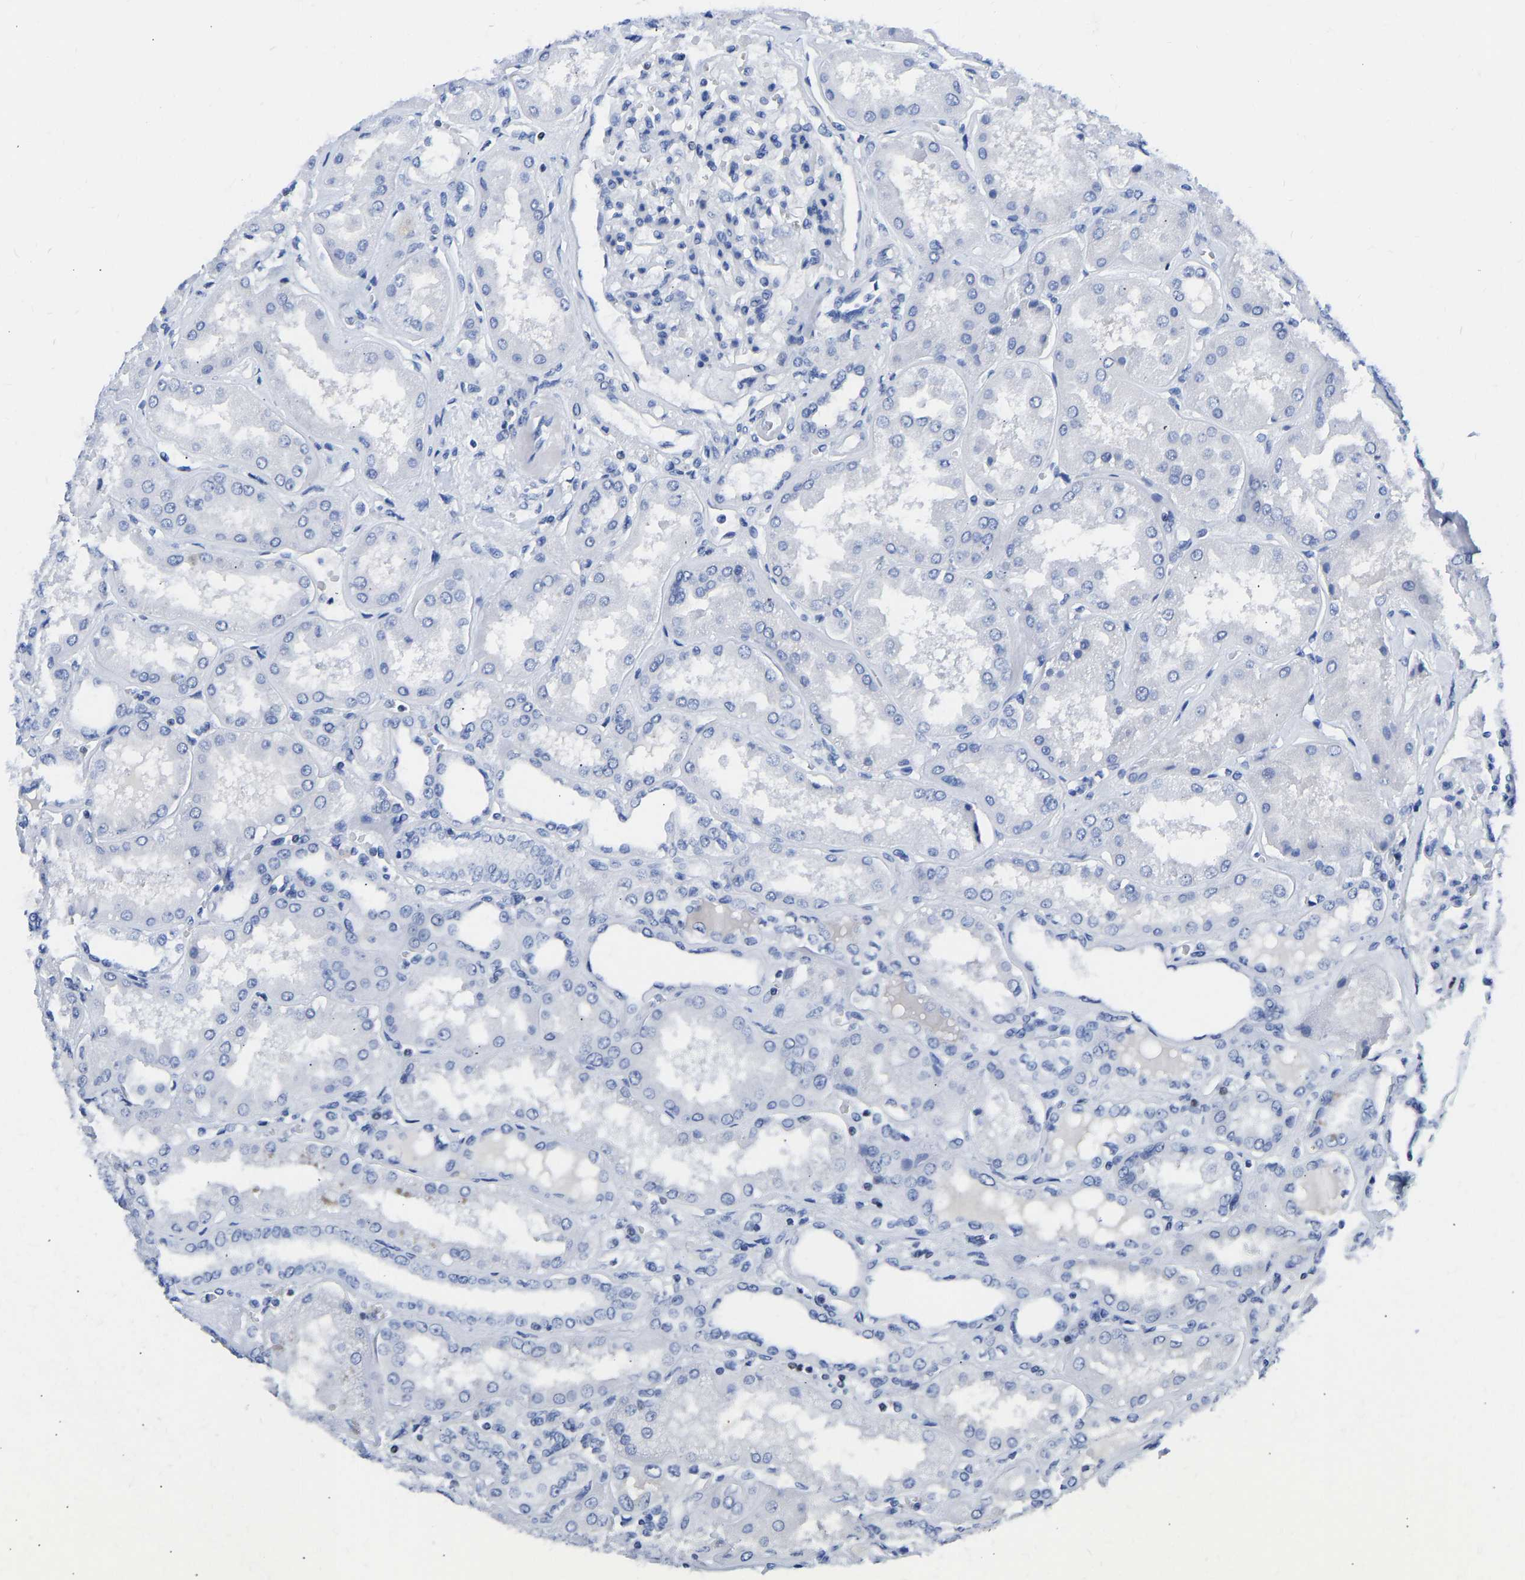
{"staining": {"intensity": "negative", "quantity": "none", "location": "none"}, "tissue": "kidney", "cell_type": "Cells in glomeruli", "image_type": "normal", "snomed": [{"axis": "morphology", "description": "Normal tissue, NOS"}, {"axis": "topography", "description": "Kidney"}], "caption": "This is an immunohistochemistry (IHC) histopathology image of benign kidney. There is no expression in cells in glomeruli.", "gene": "TCF7", "patient": {"sex": "female", "age": 56}}